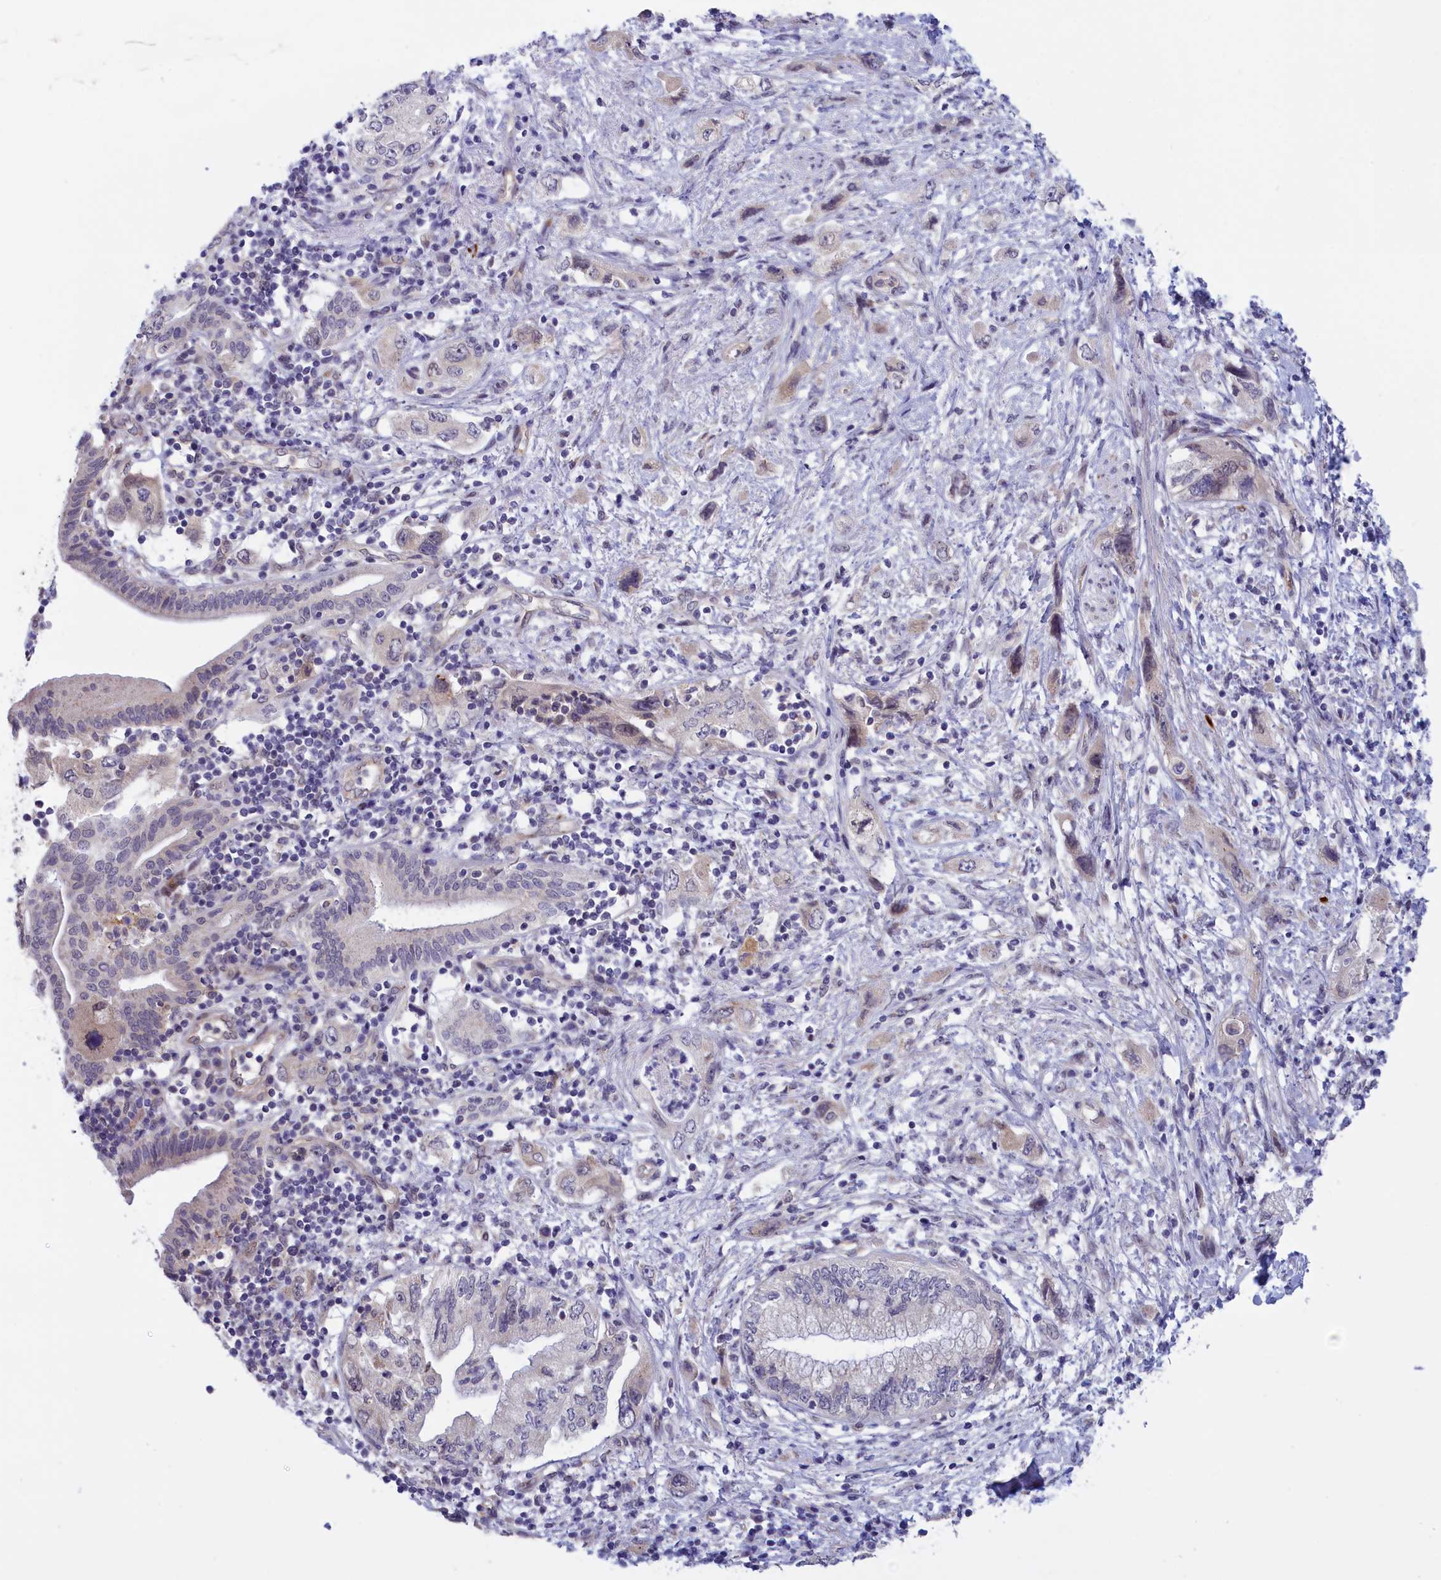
{"staining": {"intensity": "negative", "quantity": "none", "location": "none"}, "tissue": "pancreatic cancer", "cell_type": "Tumor cells", "image_type": "cancer", "snomed": [{"axis": "morphology", "description": "Adenocarcinoma, NOS"}, {"axis": "topography", "description": "Pancreas"}], "caption": "IHC micrograph of human pancreatic cancer (adenocarcinoma) stained for a protein (brown), which demonstrates no expression in tumor cells.", "gene": "IGFALS", "patient": {"sex": "female", "age": 73}}